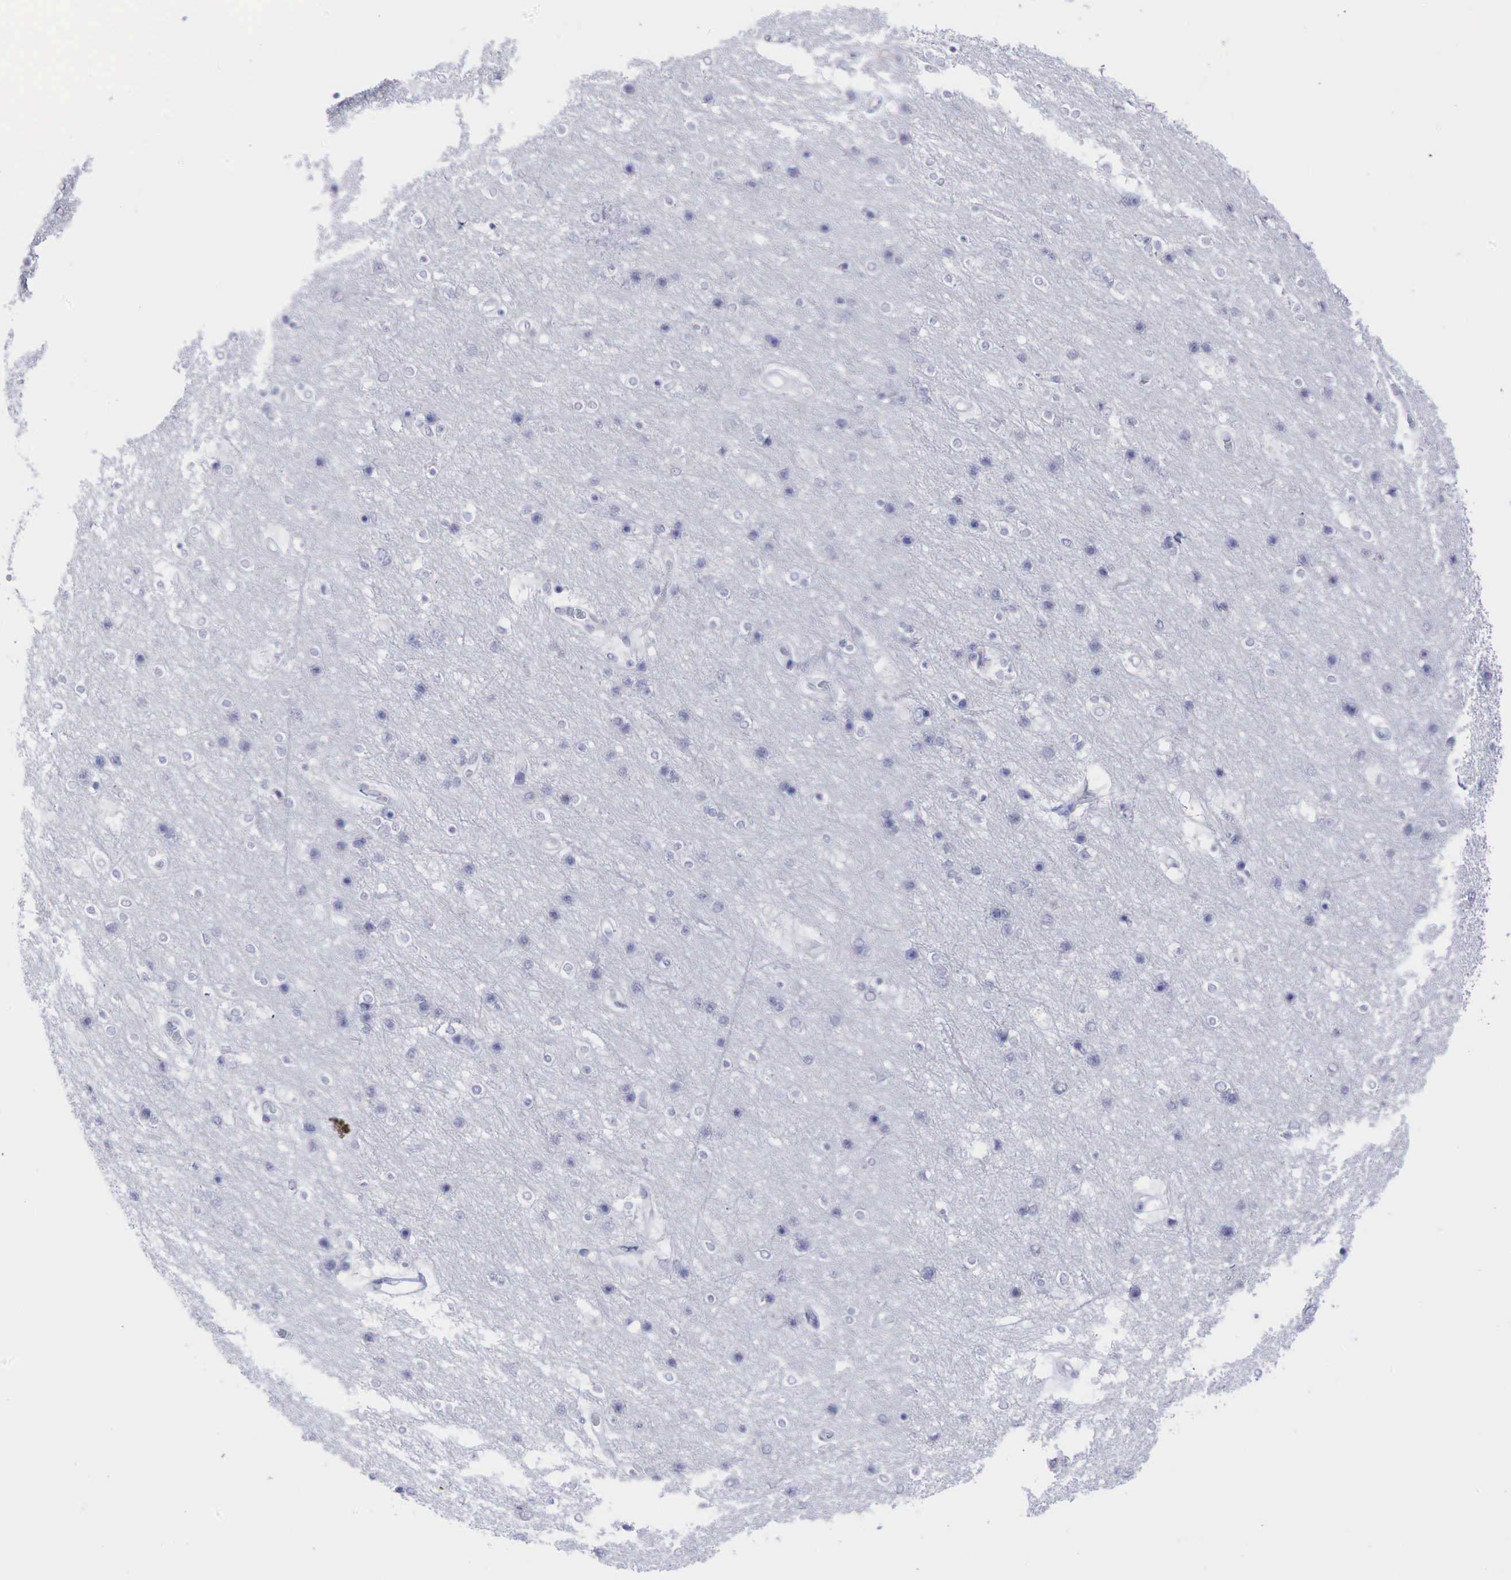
{"staining": {"intensity": "negative", "quantity": "none", "location": "none"}, "tissue": "cerebral cortex", "cell_type": "Endothelial cells", "image_type": "normal", "snomed": [{"axis": "morphology", "description": "Normal tissue, NOS"}, {"axis": "topography", "description": "Cerebral cortex"}], "caption": "An immunohistochemistry image of benign cerebral cortex is shown. There is no staining in endothelial cells of cerebral cortex.", "gene": "AR", "patient": {"sex": "female", "age": 54}}